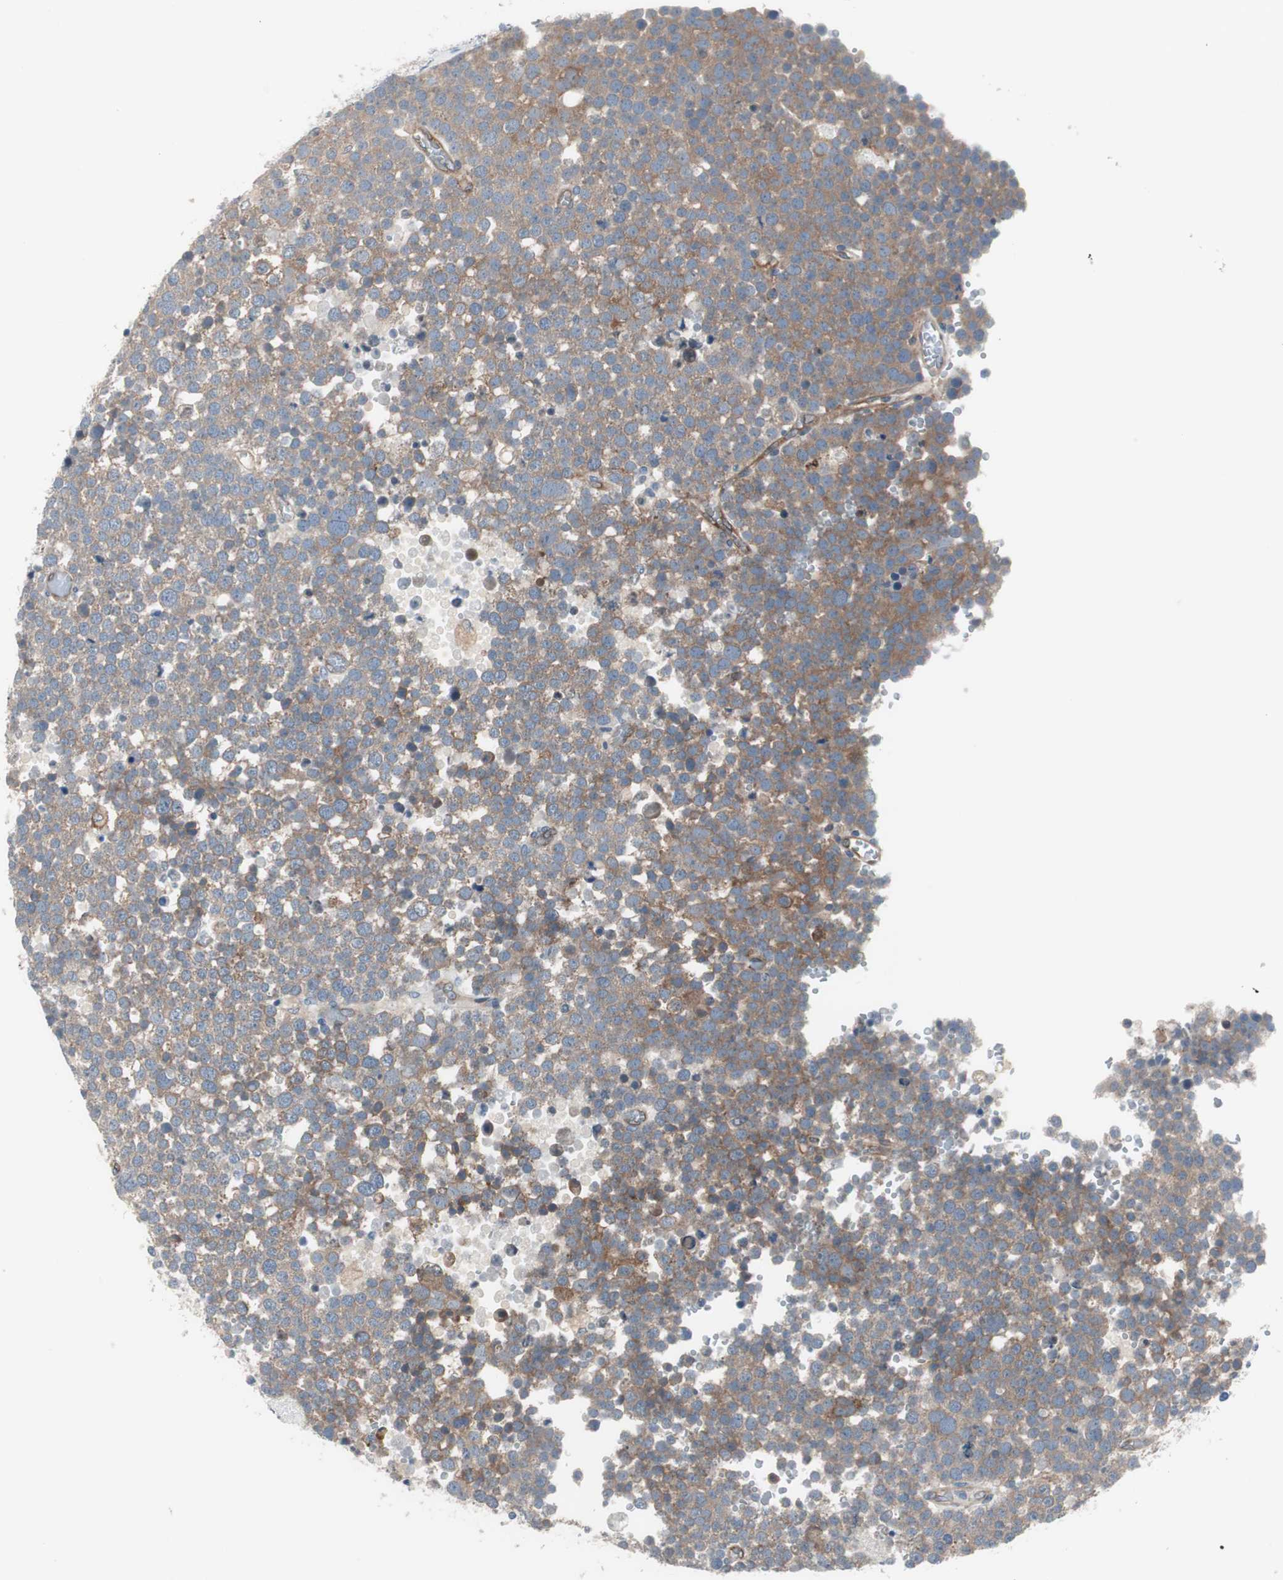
{"staining": {"intensity": "moderate", "quantity": ">75%", "location": "cytoplasmic/membranous"}, "tissue": "testis cancer", "cell_type": "Tumor cells", "image_type": "cancer", "snomed": [{"axis": "morphology", "description": "Seminoma, NOS"}, {"axis": "topography", "description": "Testis"}], "caption": "Protein staining of seminoma (testis) tissue shows moderate cytoplasmic/membranous staining in approximately >75% of tumor cells.", "gene": "SWAP70", "patient": {"sex": "male", "age": 71}}